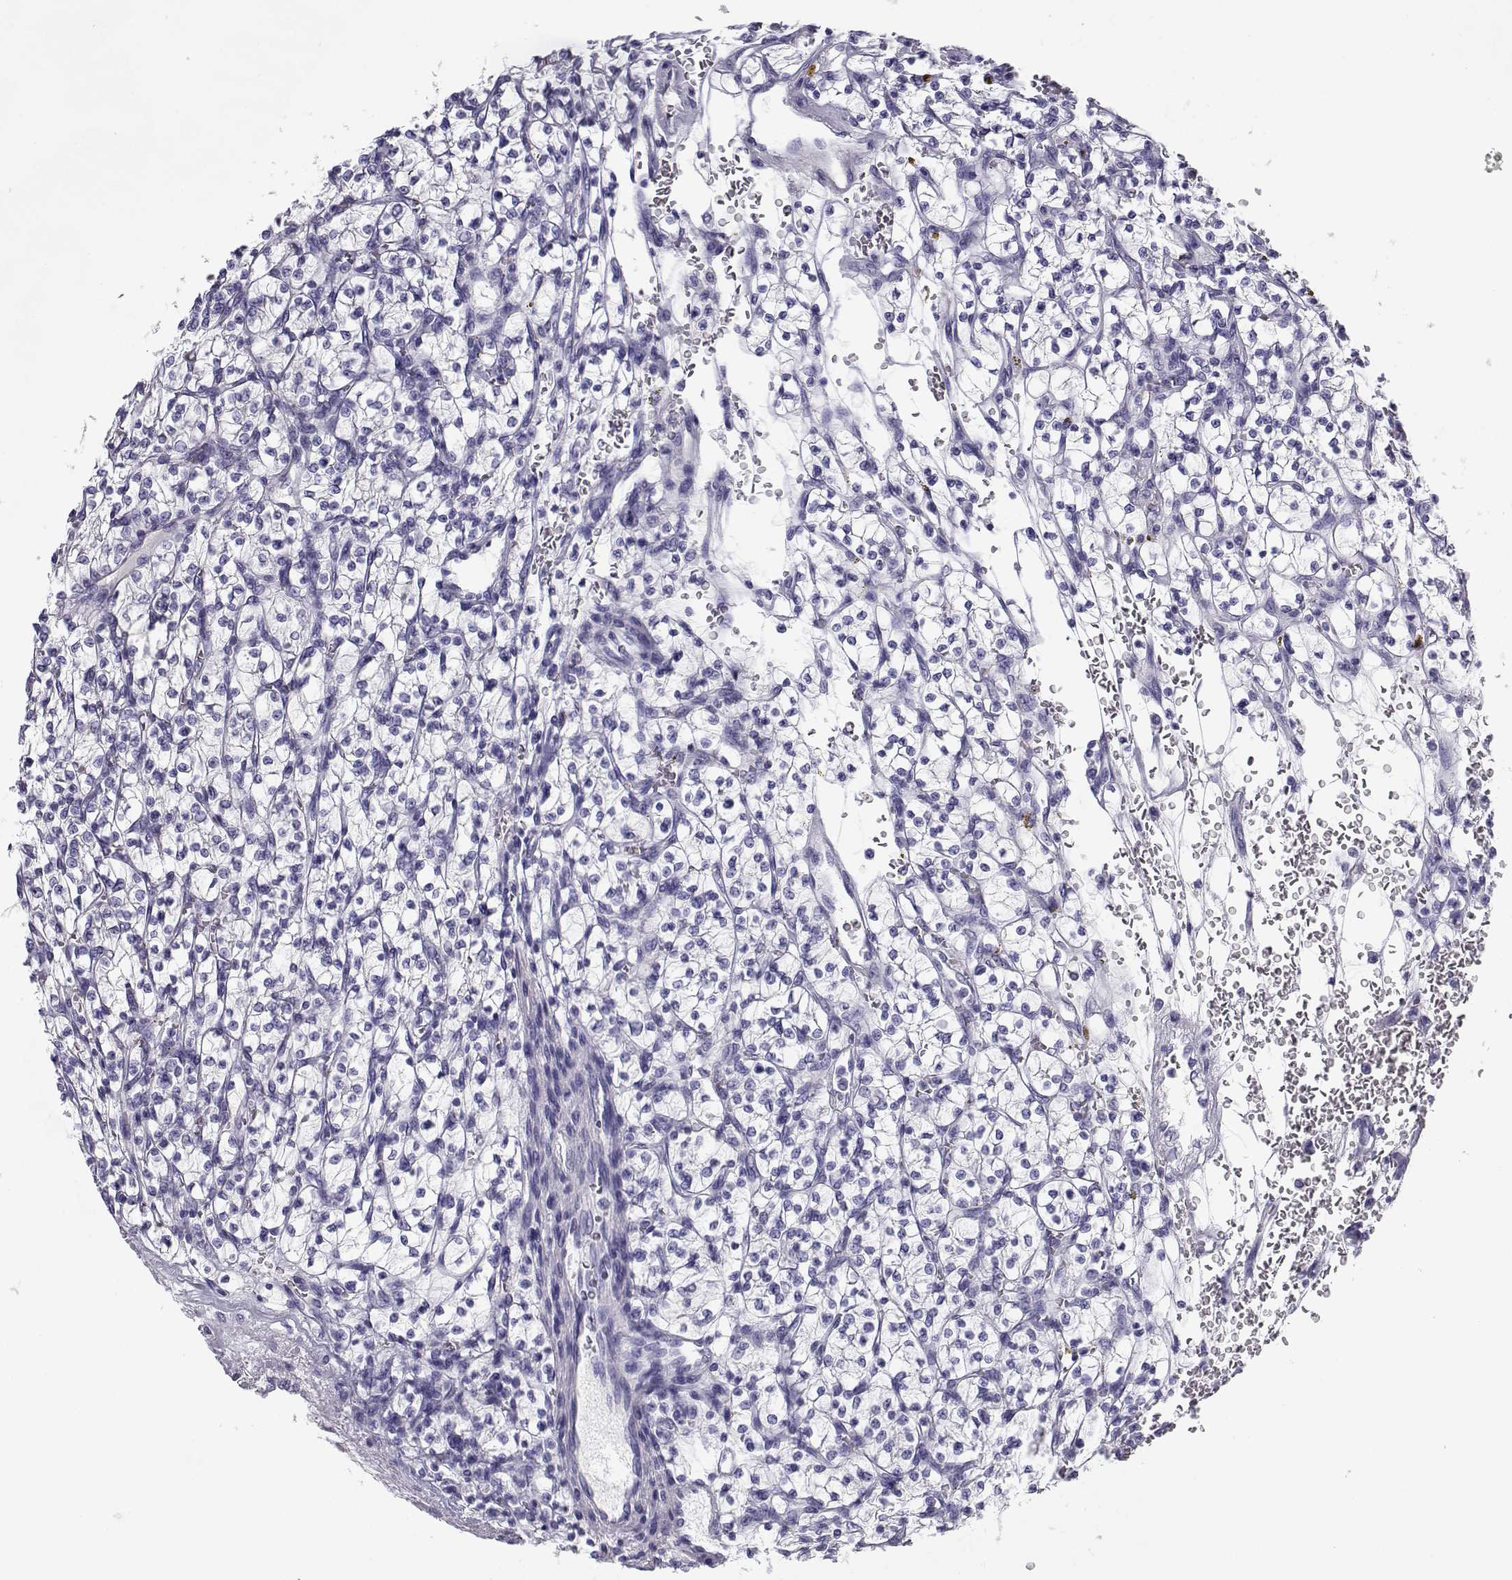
{"staining": {"intensity": "negative", "quantity": "none", "location": "none"}, "tissue": "renal cancer", "cell_type": "Tumor cells", "image_type": "cancer", "snomed": [{"axis": "morphology", "description": "Adenocarcinoma, NOS"}, {"axis": "topography", "description": "Kidney"}], "caption": "Renal cancer (adenocarcinoma) was stained to show a protein in brown. There is no significant staining in tumor cells.", "gene": "RHOXF2", "patient": {"sex": "female", "age": 64}}